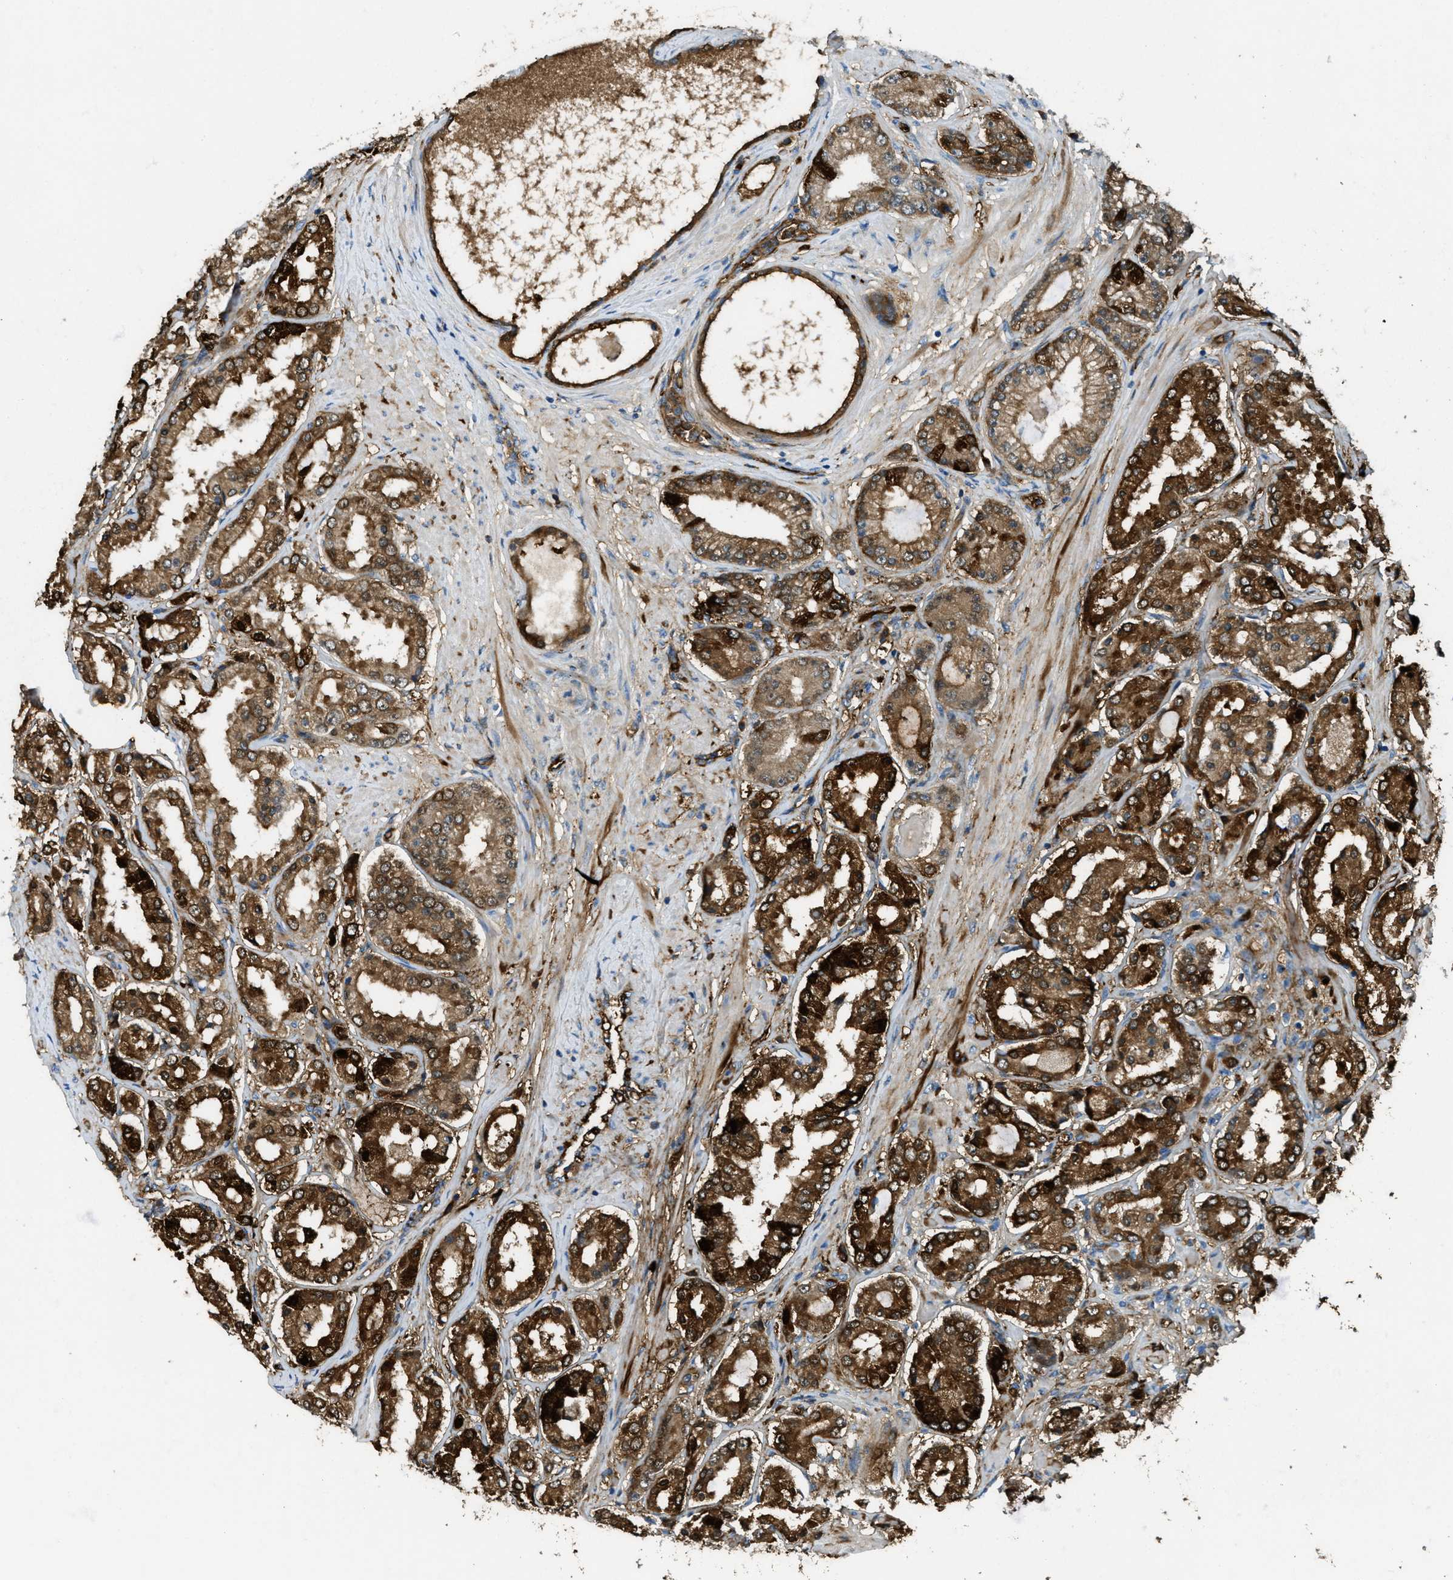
{"staining": {"intensity": "strong", "quantity": ">75%", "location": "cytoplasmic/membranous"}, "tissue": "prostate cancer", "cell_type": "Tumor cells", "image_type": "cancer", "snomed": [{"axis": "morphology", "description": "Adenocarcinoma, Low grade"}, {"axis": "topography", "description": "Prostate"}], "caption": "High-power microscopy captured an IHC histopathology image of prostate low-grade adenocarcinoma, revealing strong cytoplasmic/membranous staining in approximately >75% of tumor cells. (Brightfield microscopy of DAB IHC at high magnification).", "gene": "TRIM59", "patient": {"sex": "male", "age": 63}}